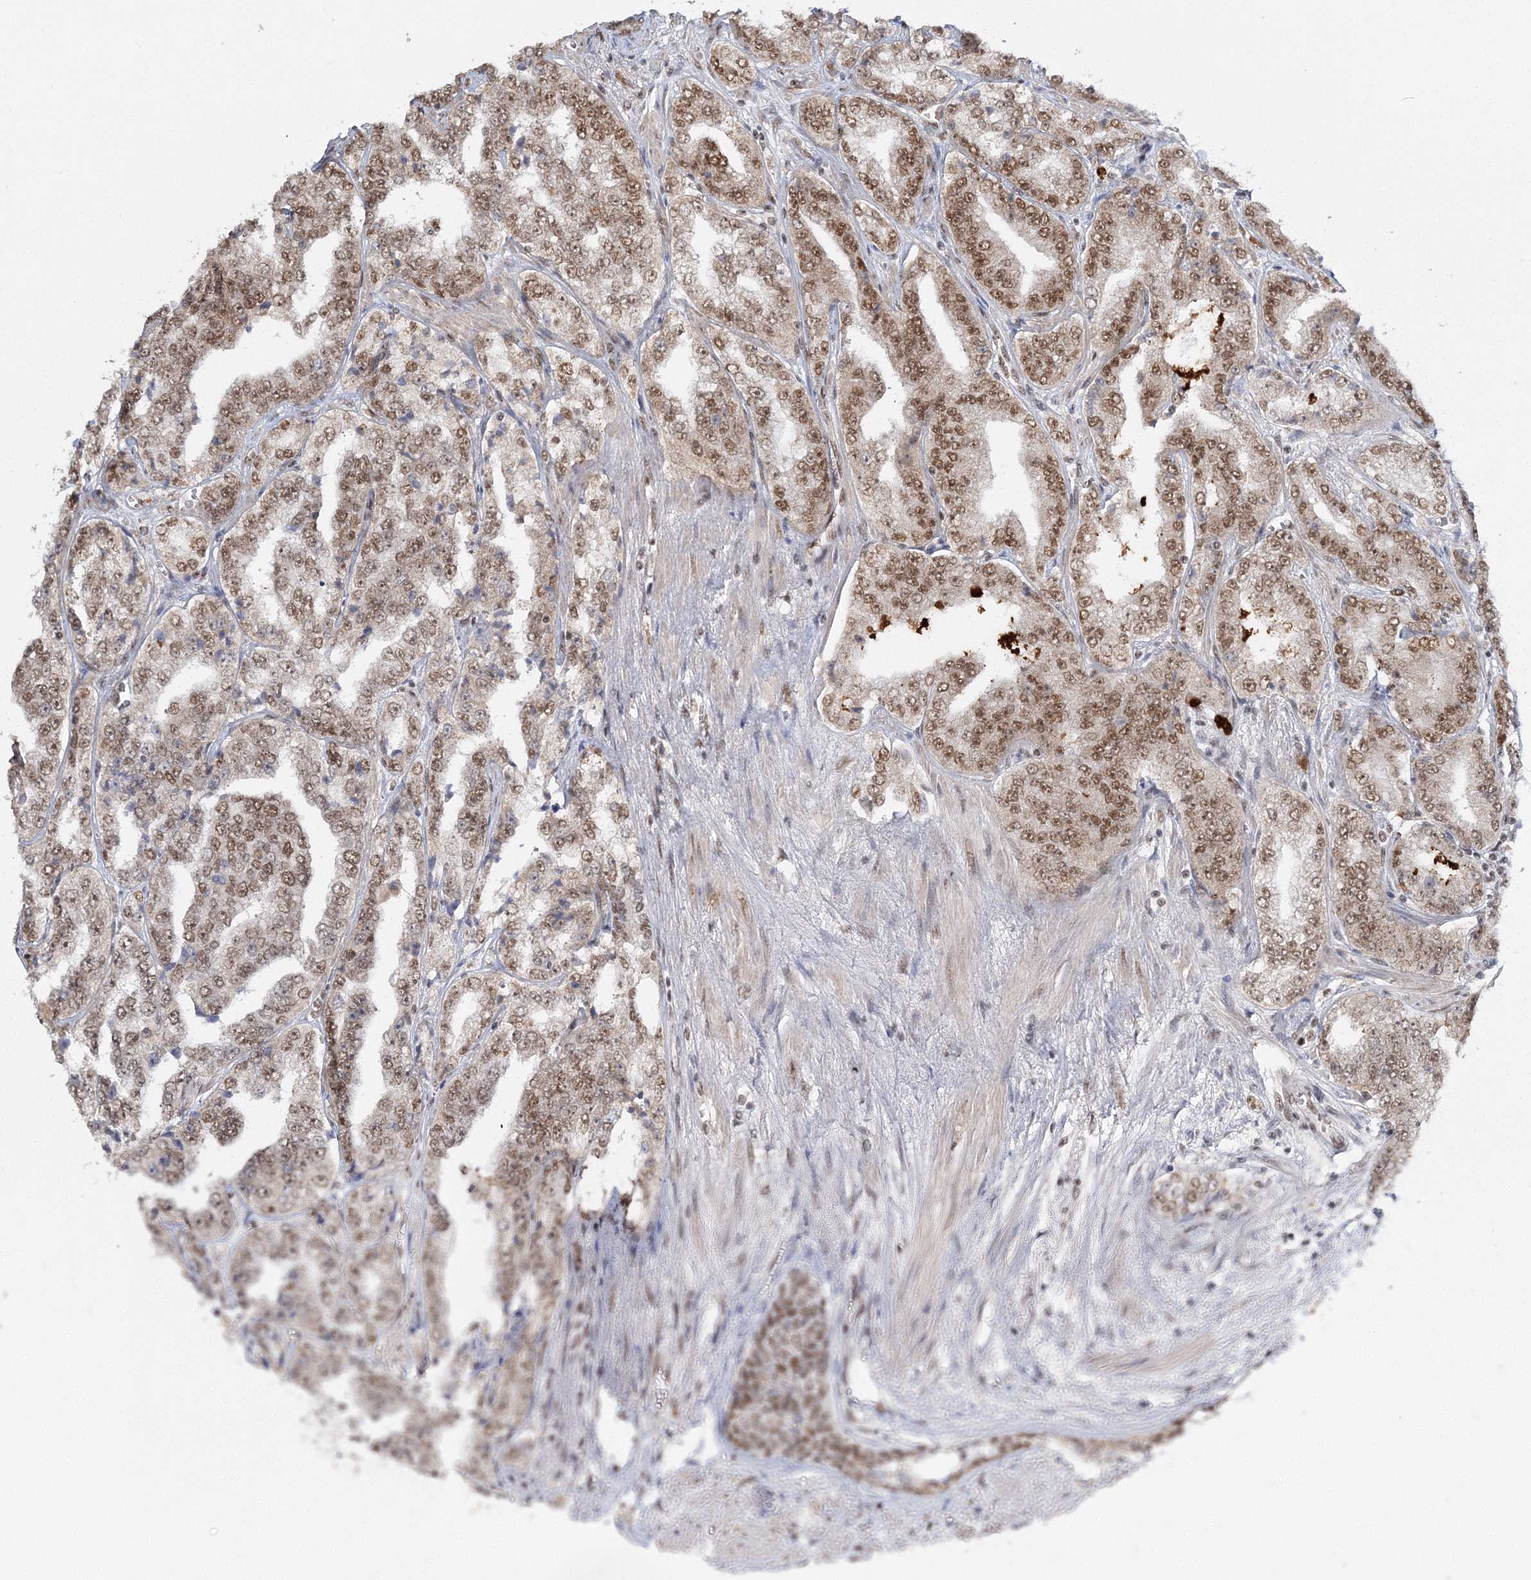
{"staining": {"intensity": "moderate", "quantity": ">75%", "location": "nuclear"}, "tissue": "prostate cancer", "cell_type": "Tumor cells", "image_type": "cancer", "snomed": [{"axis": "morphology", "description": "Adenocarcinoma, High grade"}, {"axis": "topography", "description": "Prostate"}], "caption": "Prostate high-grade adenocarcinoma stained with a brown dye displays moderate nuclear positive expression in about >75% of tumor cells.", "gene": "QRICH1", "patient": {"sex": "male", "age": 71}}